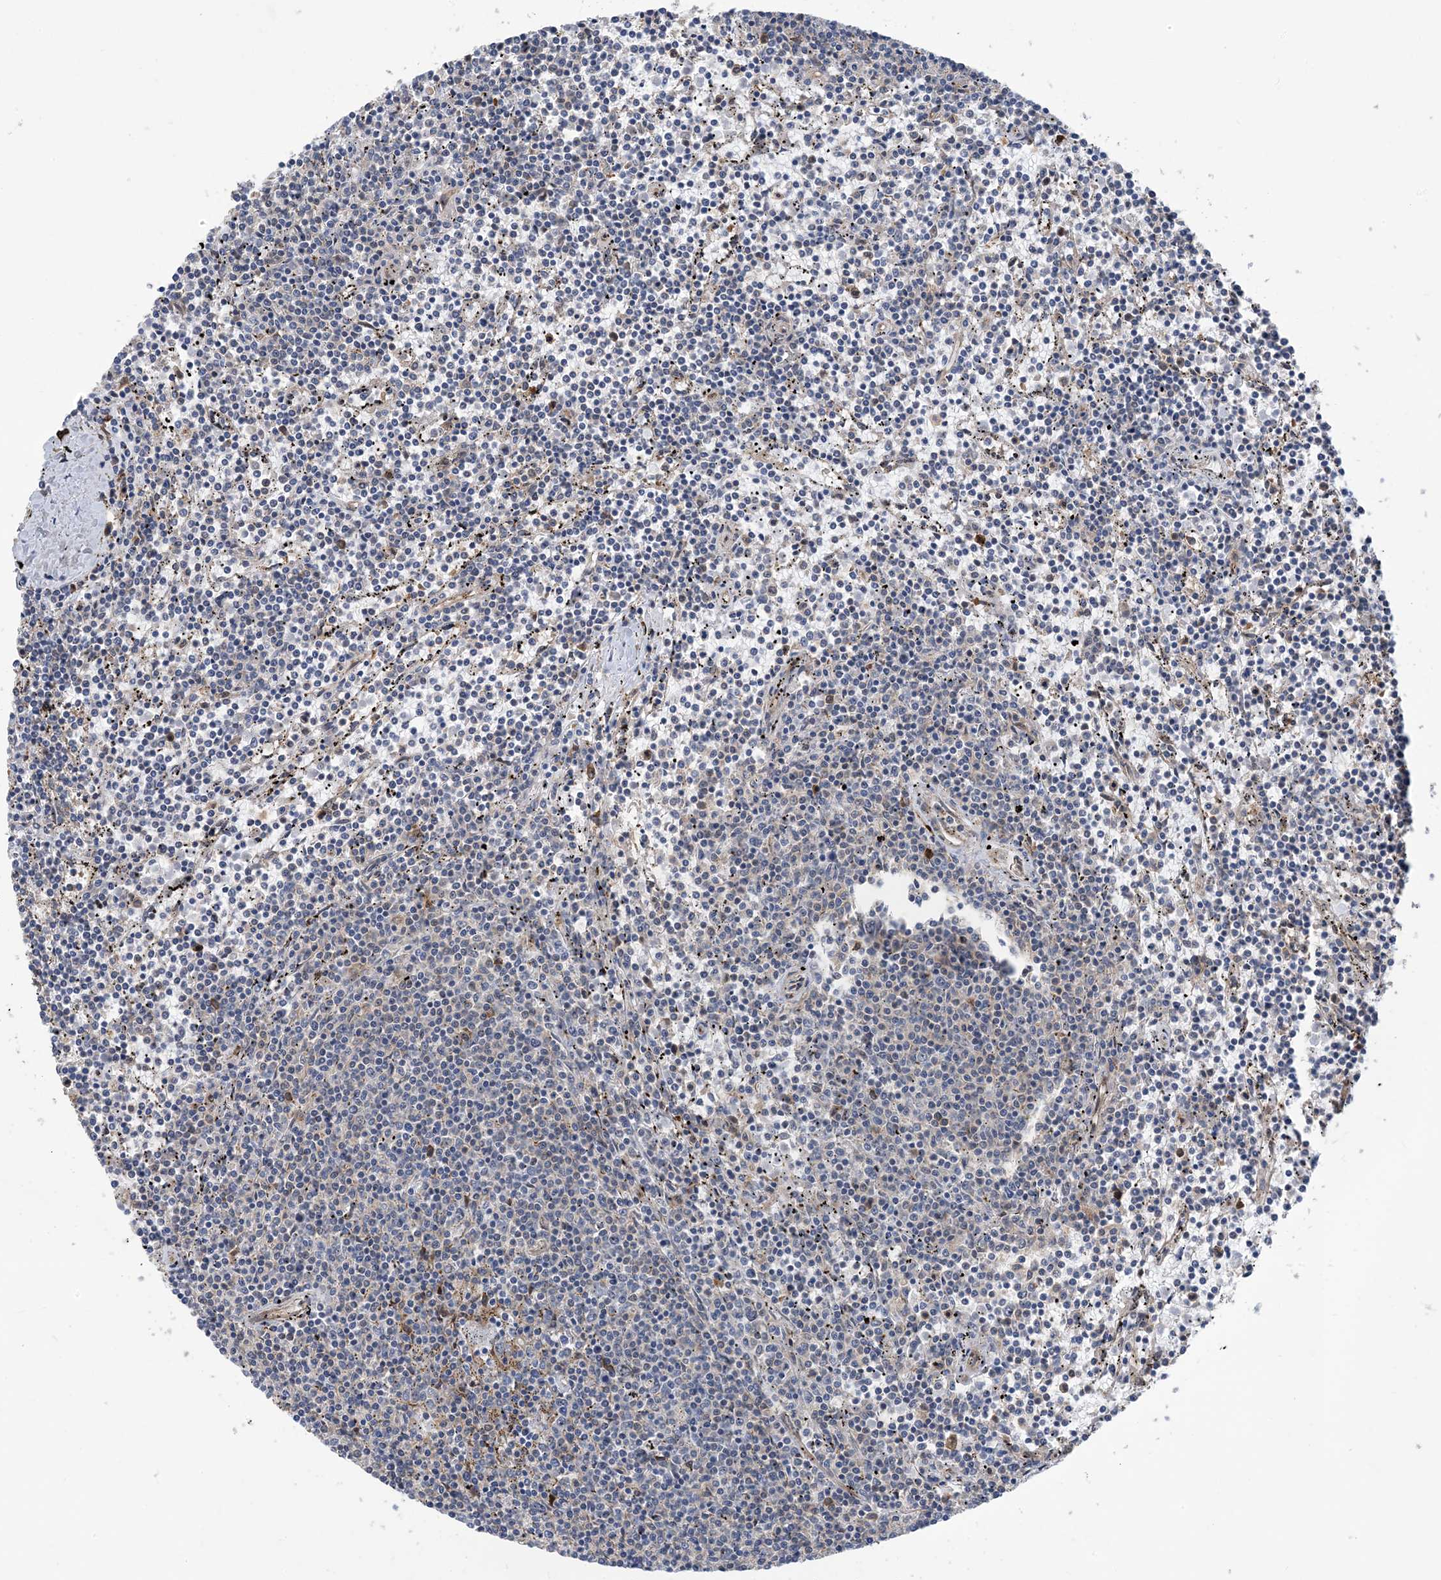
{"staining": {"intensity": "negative", "quantity": "none", "location": "none"}, "tissue": "lymphoma", "cell_type": "Tumor cells", "image_type": "cancer", "snomed": [{"axis": "morphology", "description": "Malignant lymphoma, non-Hodgkin's type, Low grade"}, {"axis": "topography", "description": "Spleen"}], "caption": "Micrograph shows no significant protein expression in tumor cells of malignant lymphoma, non-Hodgkin's type (low-grade).", "gene": "HS1BP3", "patient": {"sex": "female", "age": 50}}